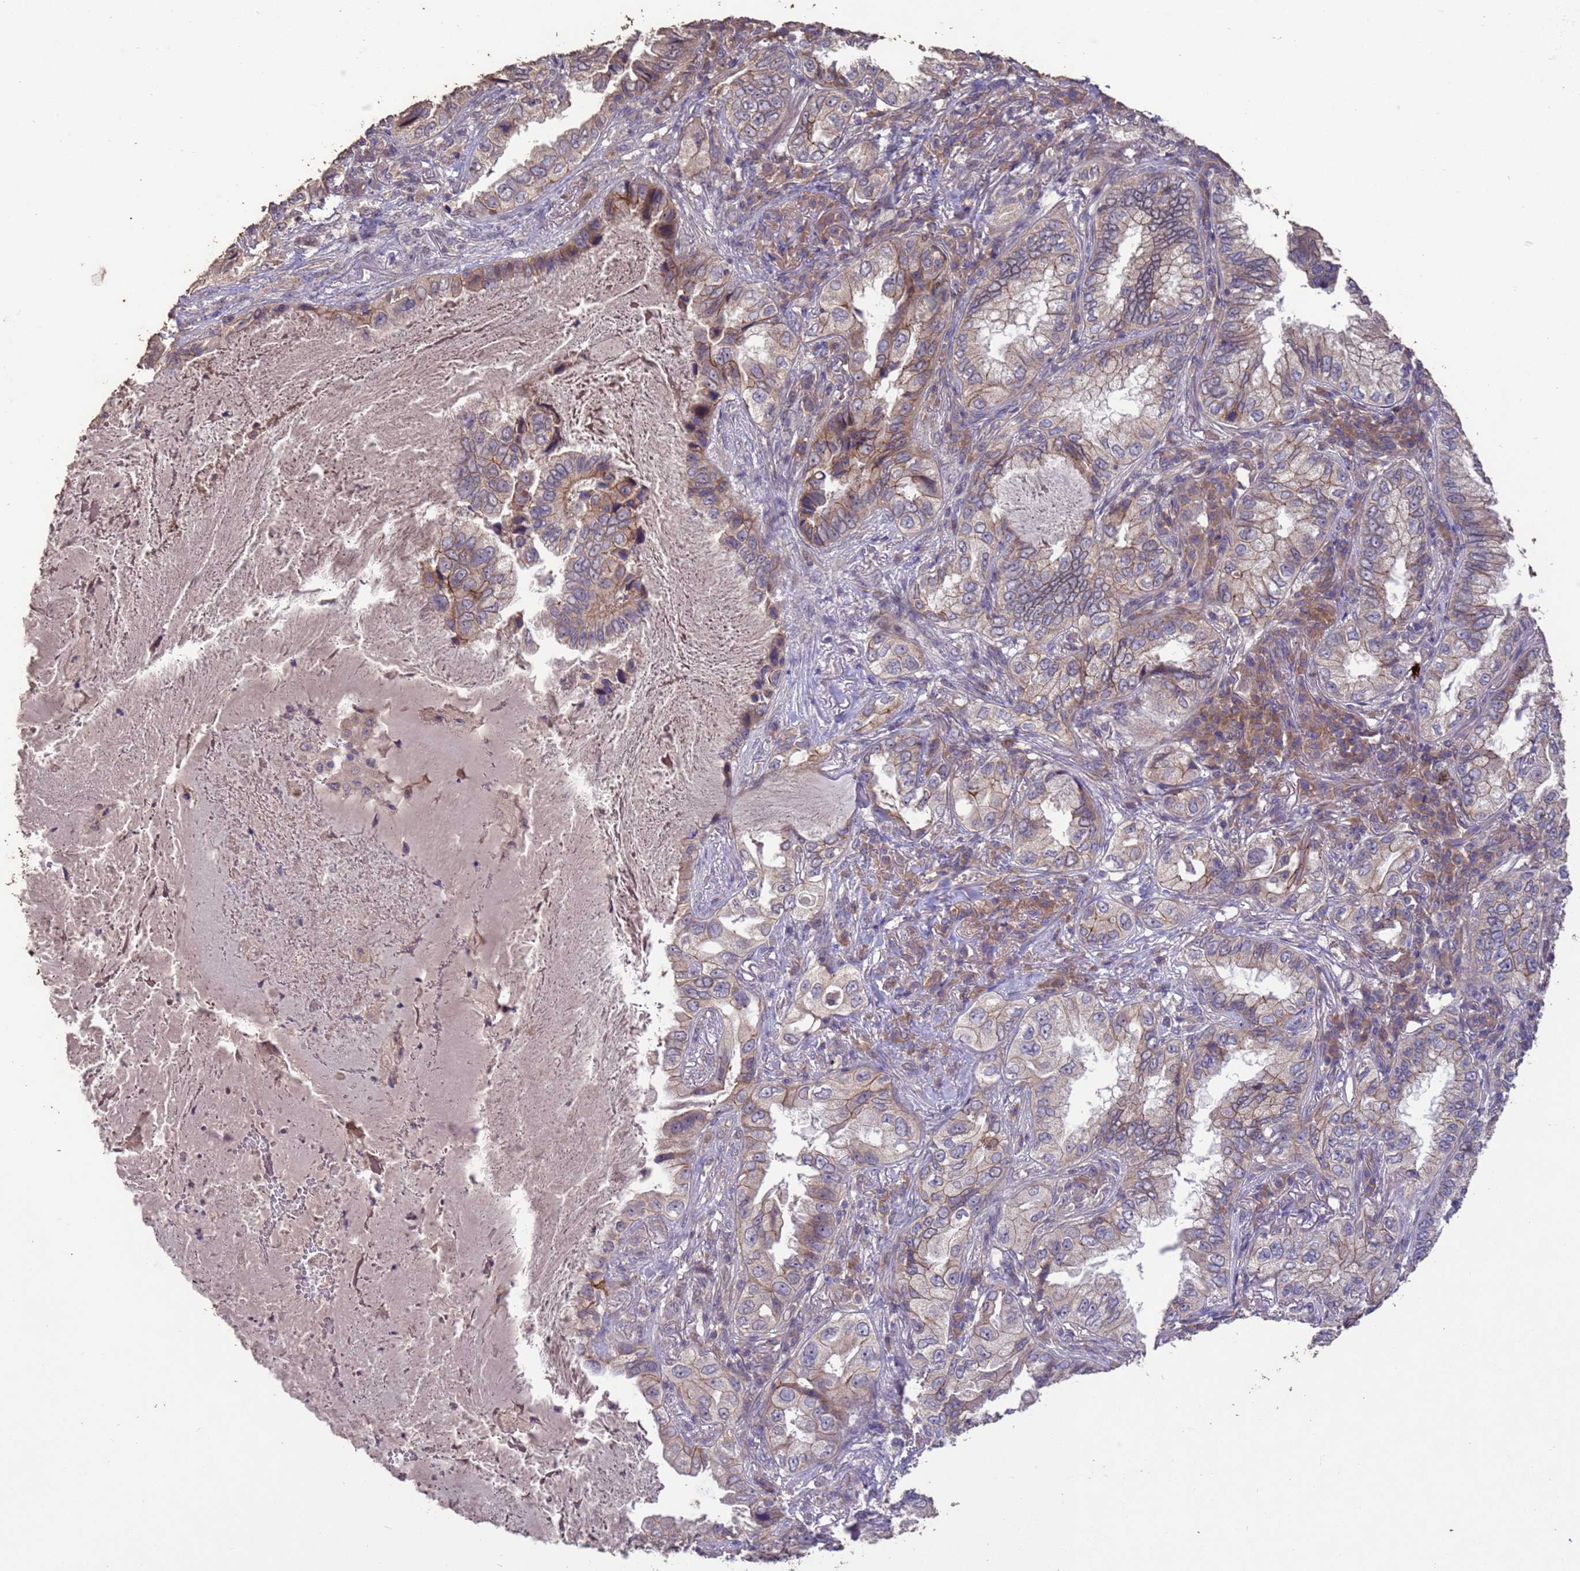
{"staining": {"intensity": "moderate", "quantity": "25%-75%", "location": "cytoplasmic/membranous"}, "tissue": "lung cancer", "cell_type": "Tumor cells", "image_type": "cancer", "snomed": [{"axis": "morphology", "description": "Adenocarcinoma, NOS"}, {"axis": "topography", "description": "Lung"}], "caption": "This micrograph reveals immunohistochemistry staining of lung cancer, with medium moderate cytoplasmic/membranous staining in approximately 25%-75% of tumor cells.", "gene": "SLC9B2", "patient": {"sex": "female", "age": 69}}